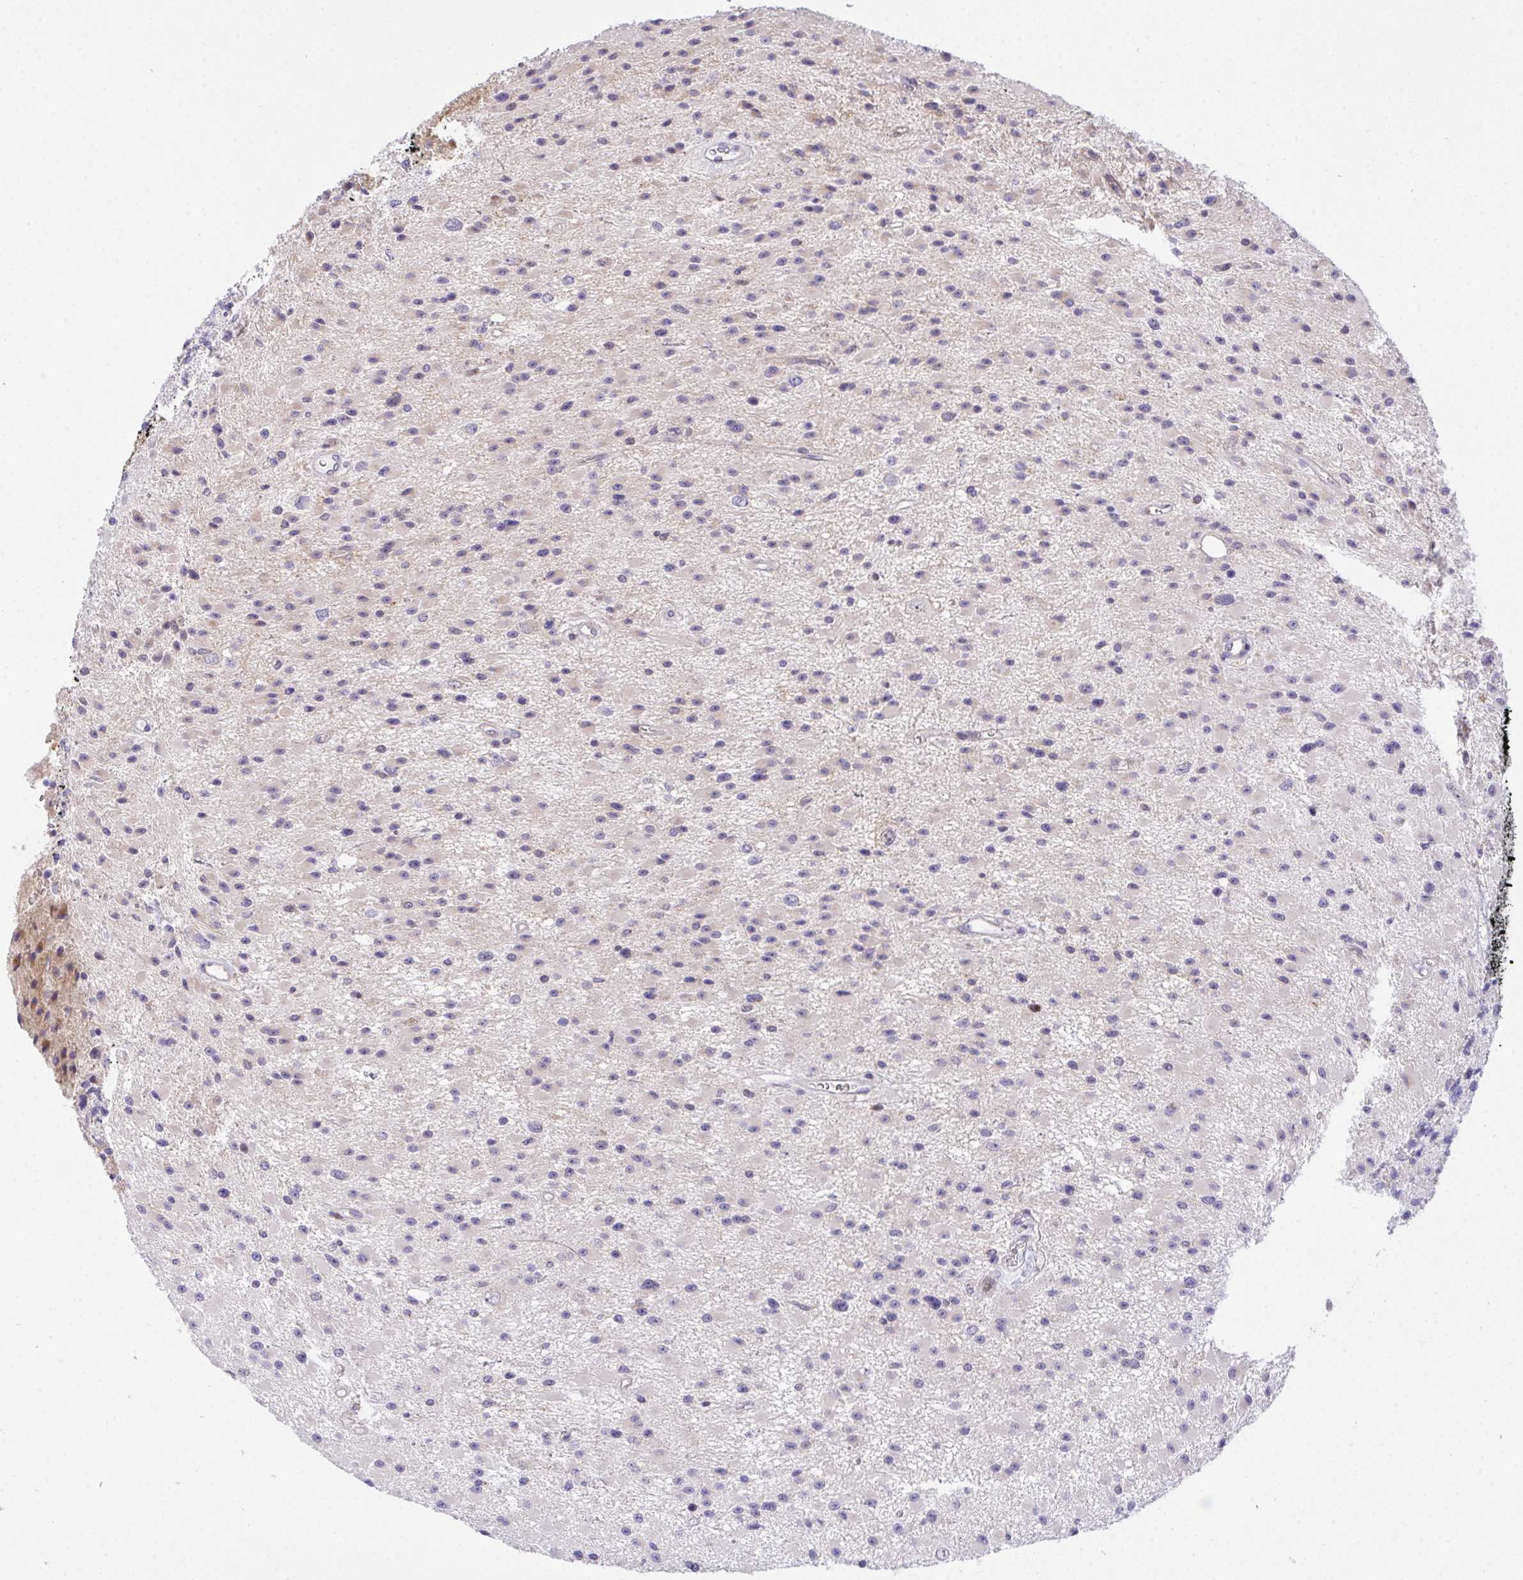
{"staining": {"intensity": "negative", "quantity": "none", "location": "none"}, "tissue": "glioma", "cell_type": "Tumor cells", "image_type": "cancer", "snomed": [{"axis": "morphology", "description": "Glioma, malignant, High grade"}, {"axis": "topography", "description": "Brain"}], "caption": "This is an immunohistochemistry micrograph of malignant high-grade glioma. There is no positivity in tumor cells.", "gene": "ZNF554", "patient": {"sex": "male", "age": 29}}